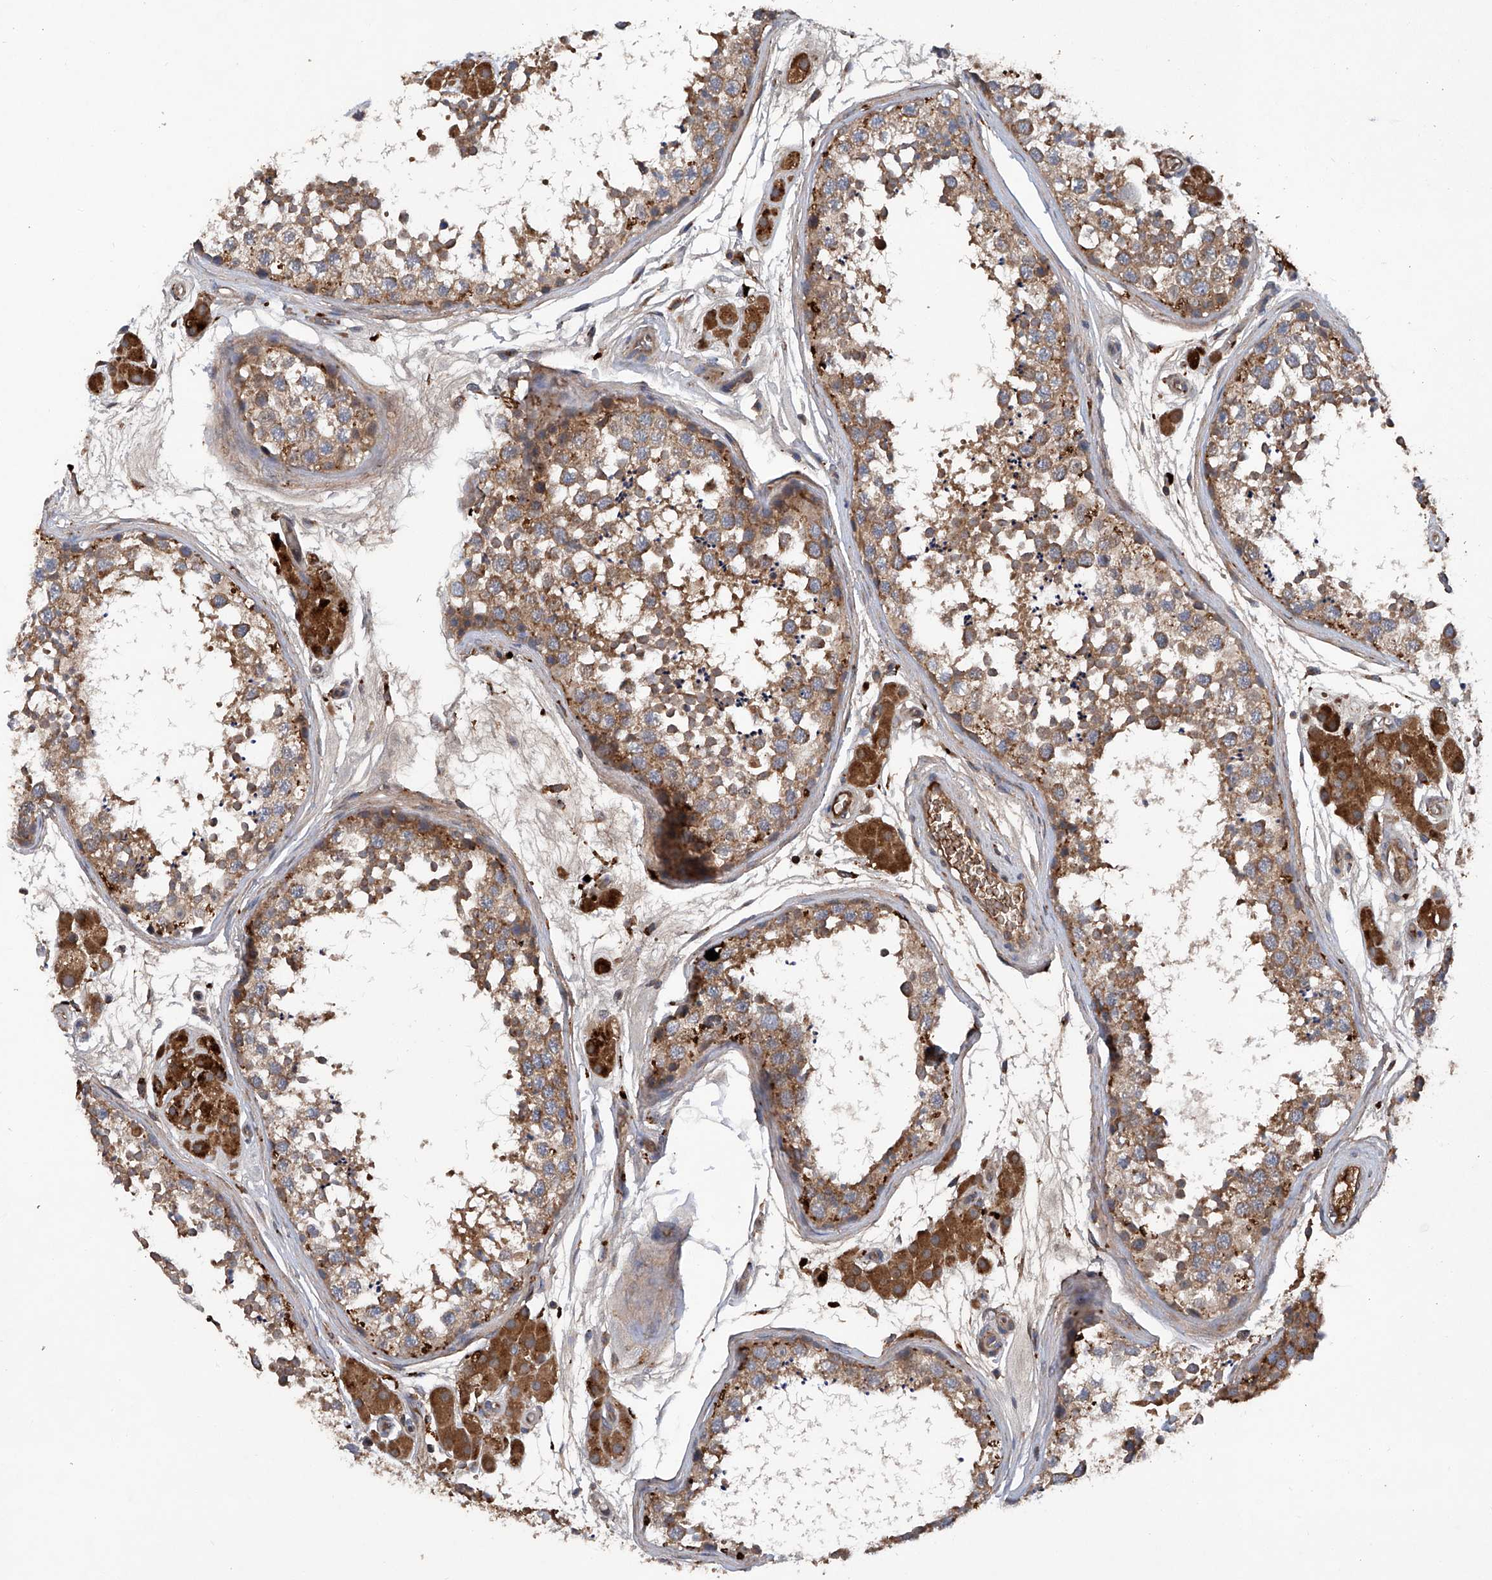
{"staining": {"intensity": "moderate", "quantity": ">75%", "location": "cytoplasmic/membranous"}, "tissue": "testis", "cell_type": "Cells in seminiferous ducts", "image_type": "normal", "snomed": [{"axis": "morphology", "description": "Normal tissue, NOS"}, {"axis": "topography", "description": "Testis"}], "caption": "The histopathology image displays immunohistochemical staining of benign testis. There is moderate cytoplasmic/membranous positivity is identified in approximately >75% of cells in seminiferous ducts. The protein of interest is shown in brown color, while the nuclei are stained blue.", "gene": "ASCC3", "patient": {"sex": "male", "age": 56}}